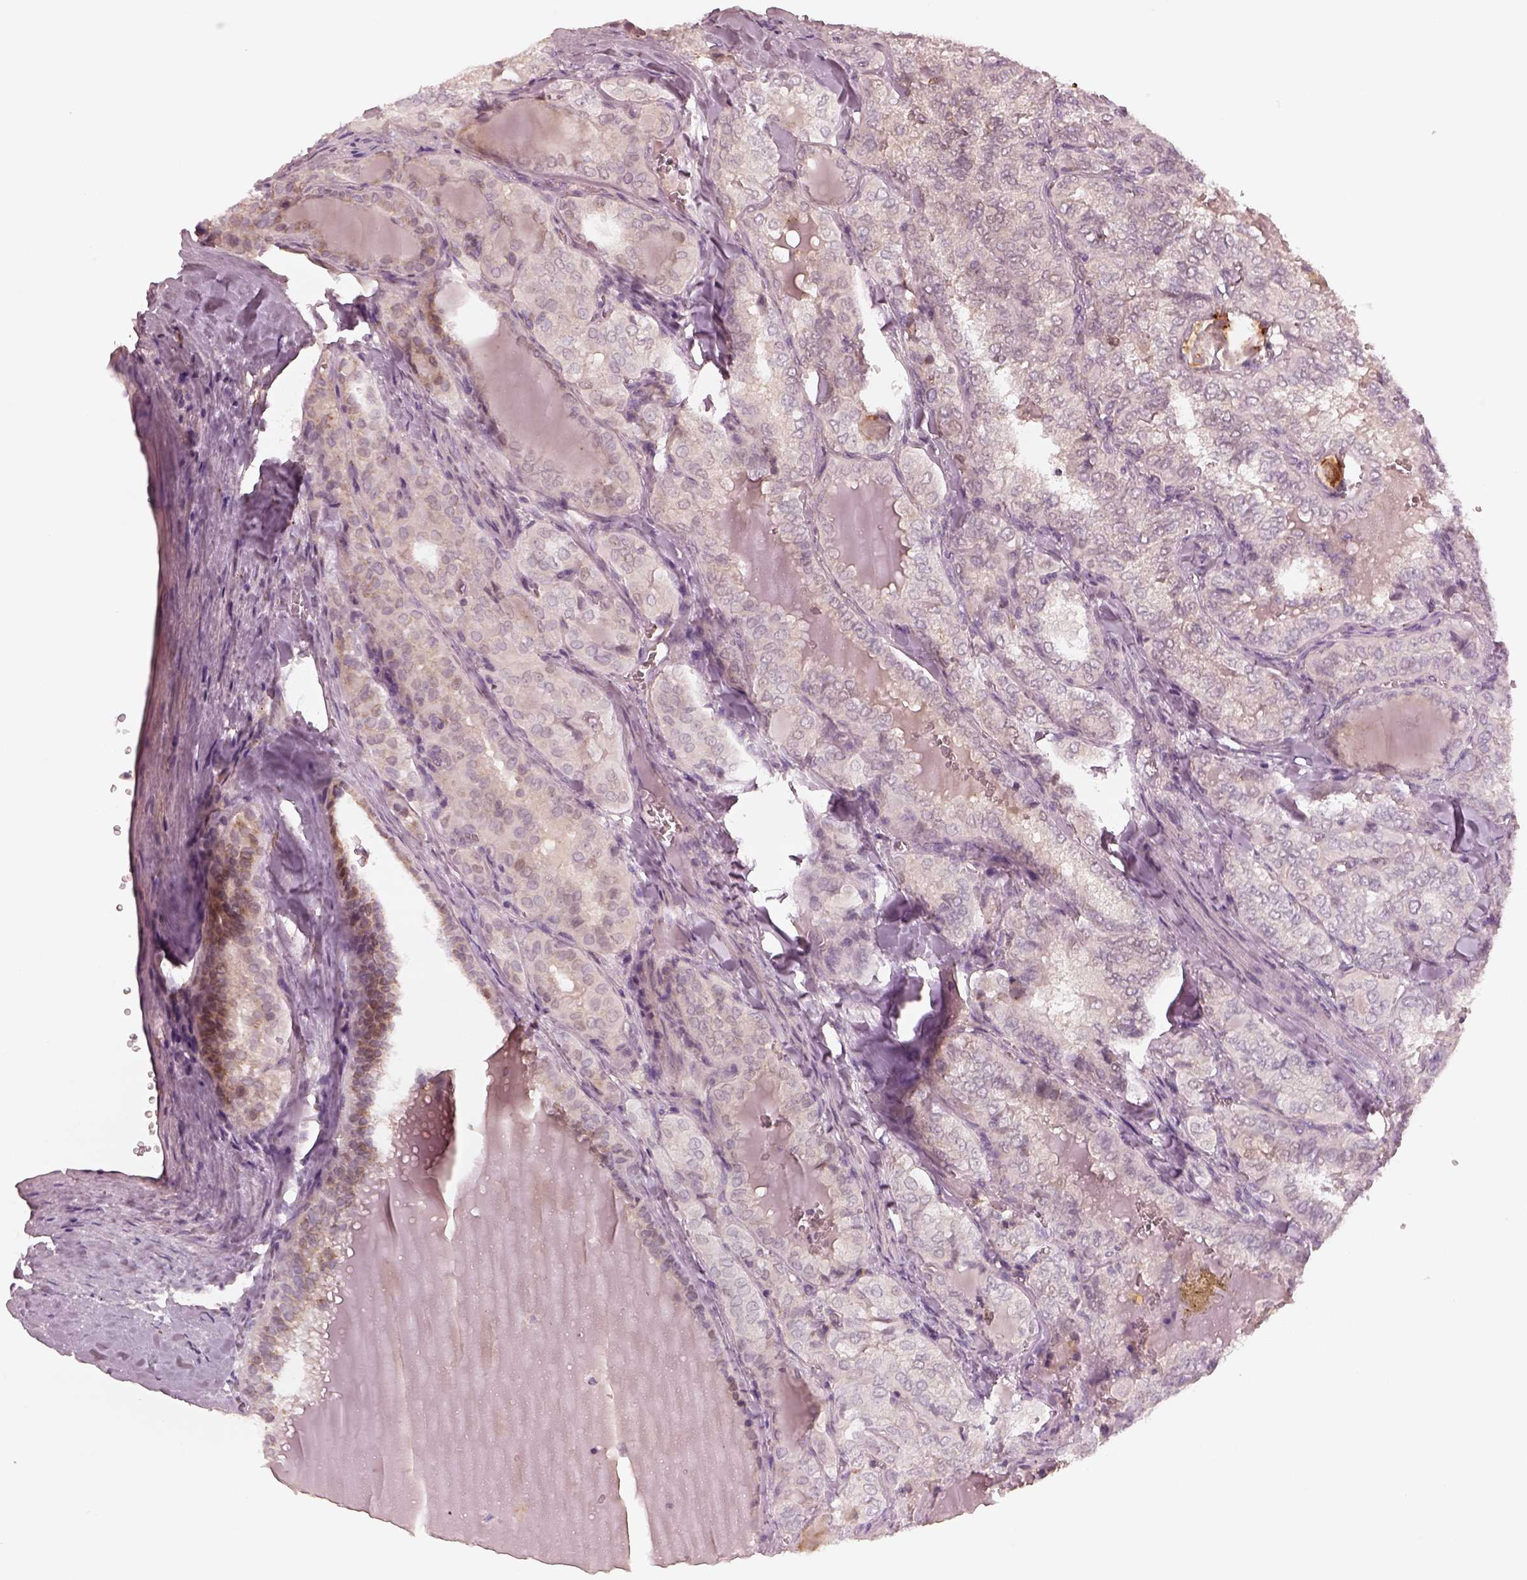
{"staining": {"intensity": "negative", "quantity": "none", "location": "none"}, "tissue": "thyroid cancer", "cell_type": "Tumor cells", "image_type": "cancer", "snomed": [{"axis": "morphology", "description": "Papillary adenocarcinoma, NOS"}, {"axis": "topography", "description": "Thyroid gland"}], "caption": "The histopathology image reveals no significant expression in tumor cells of thyroid cancer (papillary adenocarcinoma).", "gene": "SDCBP2", "patient": {"sex": "female", "age": 41}}